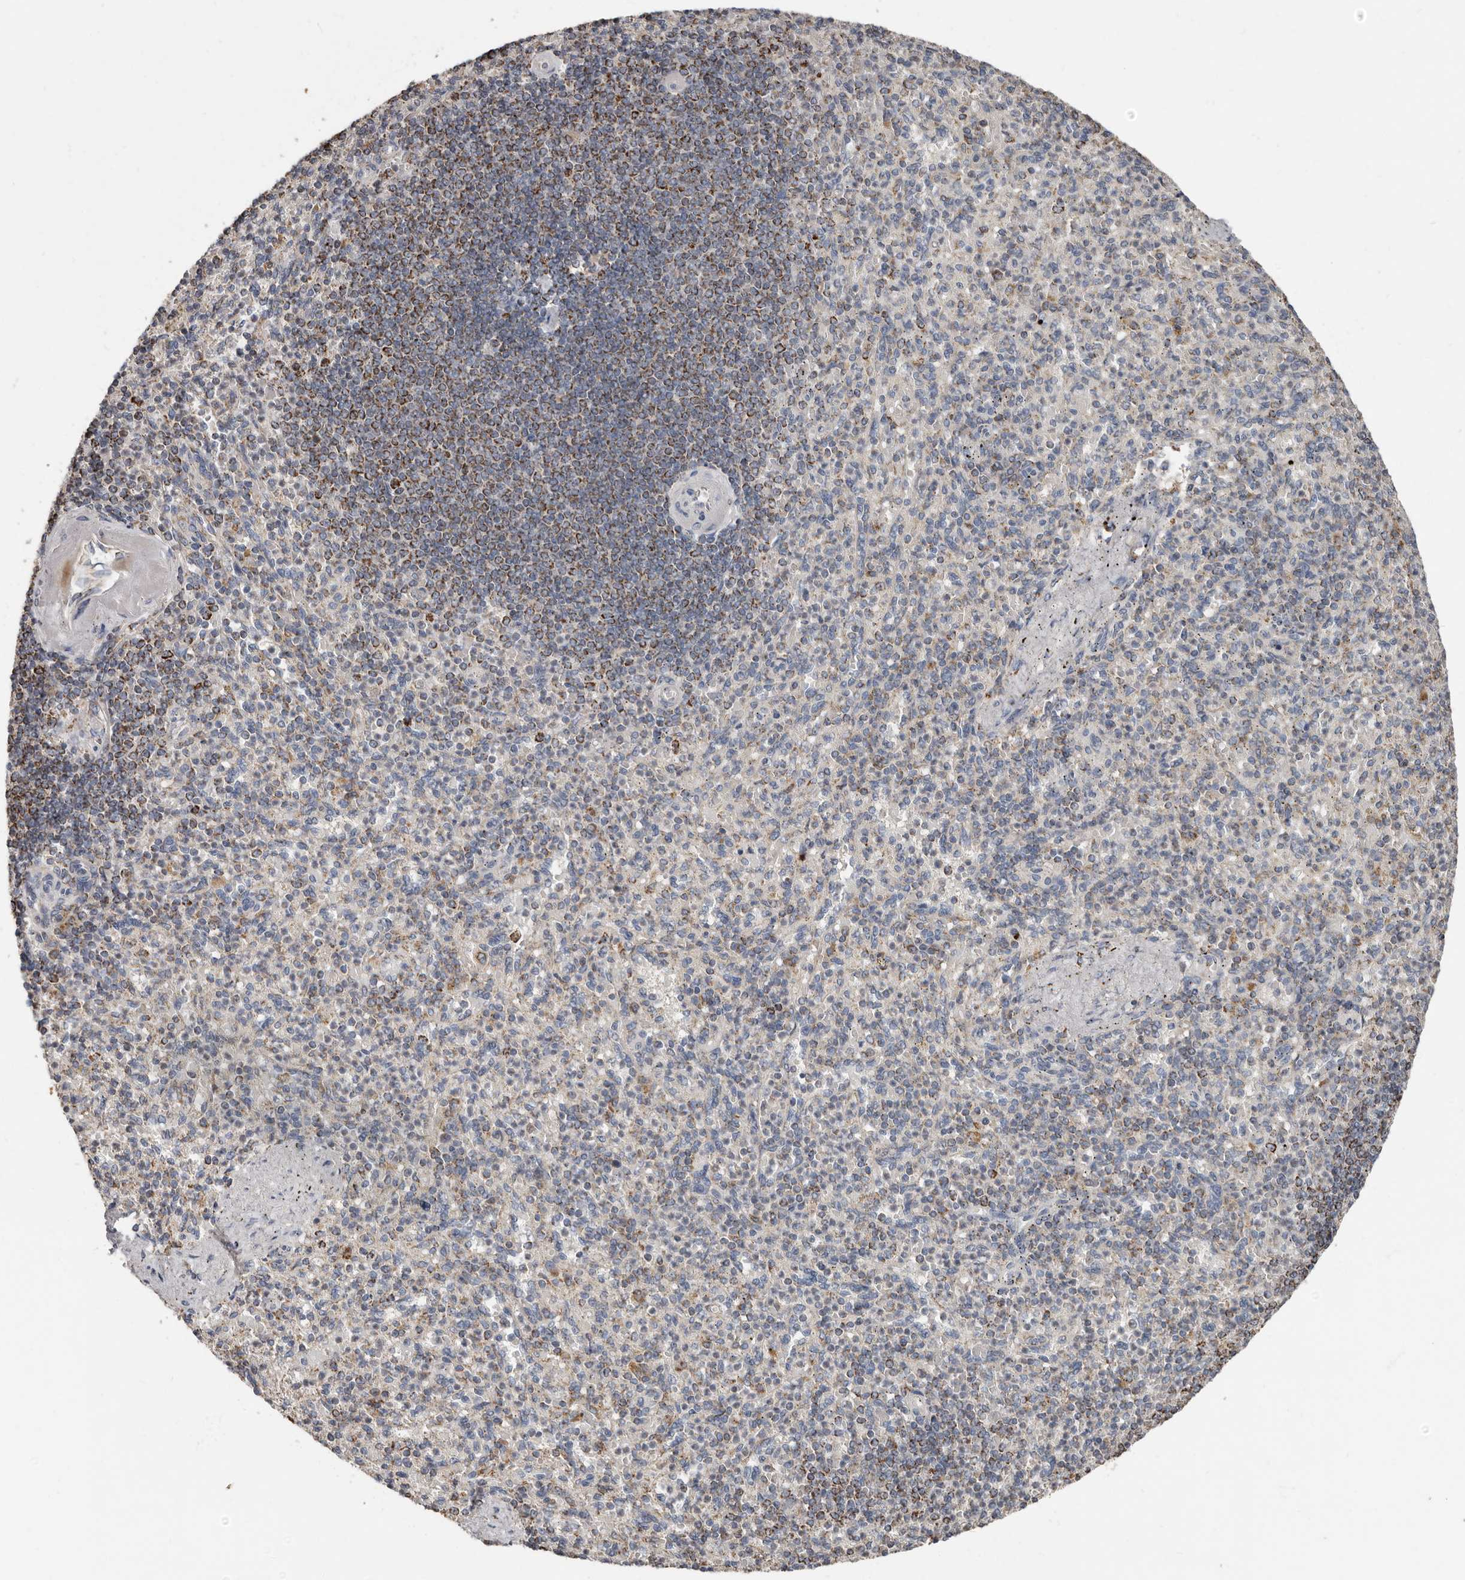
{"staining": {"intensity": "moderate", "quantity": "<25%", "location": "cytoplasmic/membranous"}, "tissue": "spleen", "cell_type": "Cells in red pulp", "image_type": "normal", "snomed": [{"axis": "morphology", "description": "Normal tissue, NOS"}, {"axis": "topography", "description": "Spleen"}], "caption": "Human spleen stained for a protein (brown) reveals moderate cytoplasmic/membranous positive positivity in approximately <25% of cells in red pulp.", "gene": "KIF26B", "patient": {"sex": "female", "age": 74}}